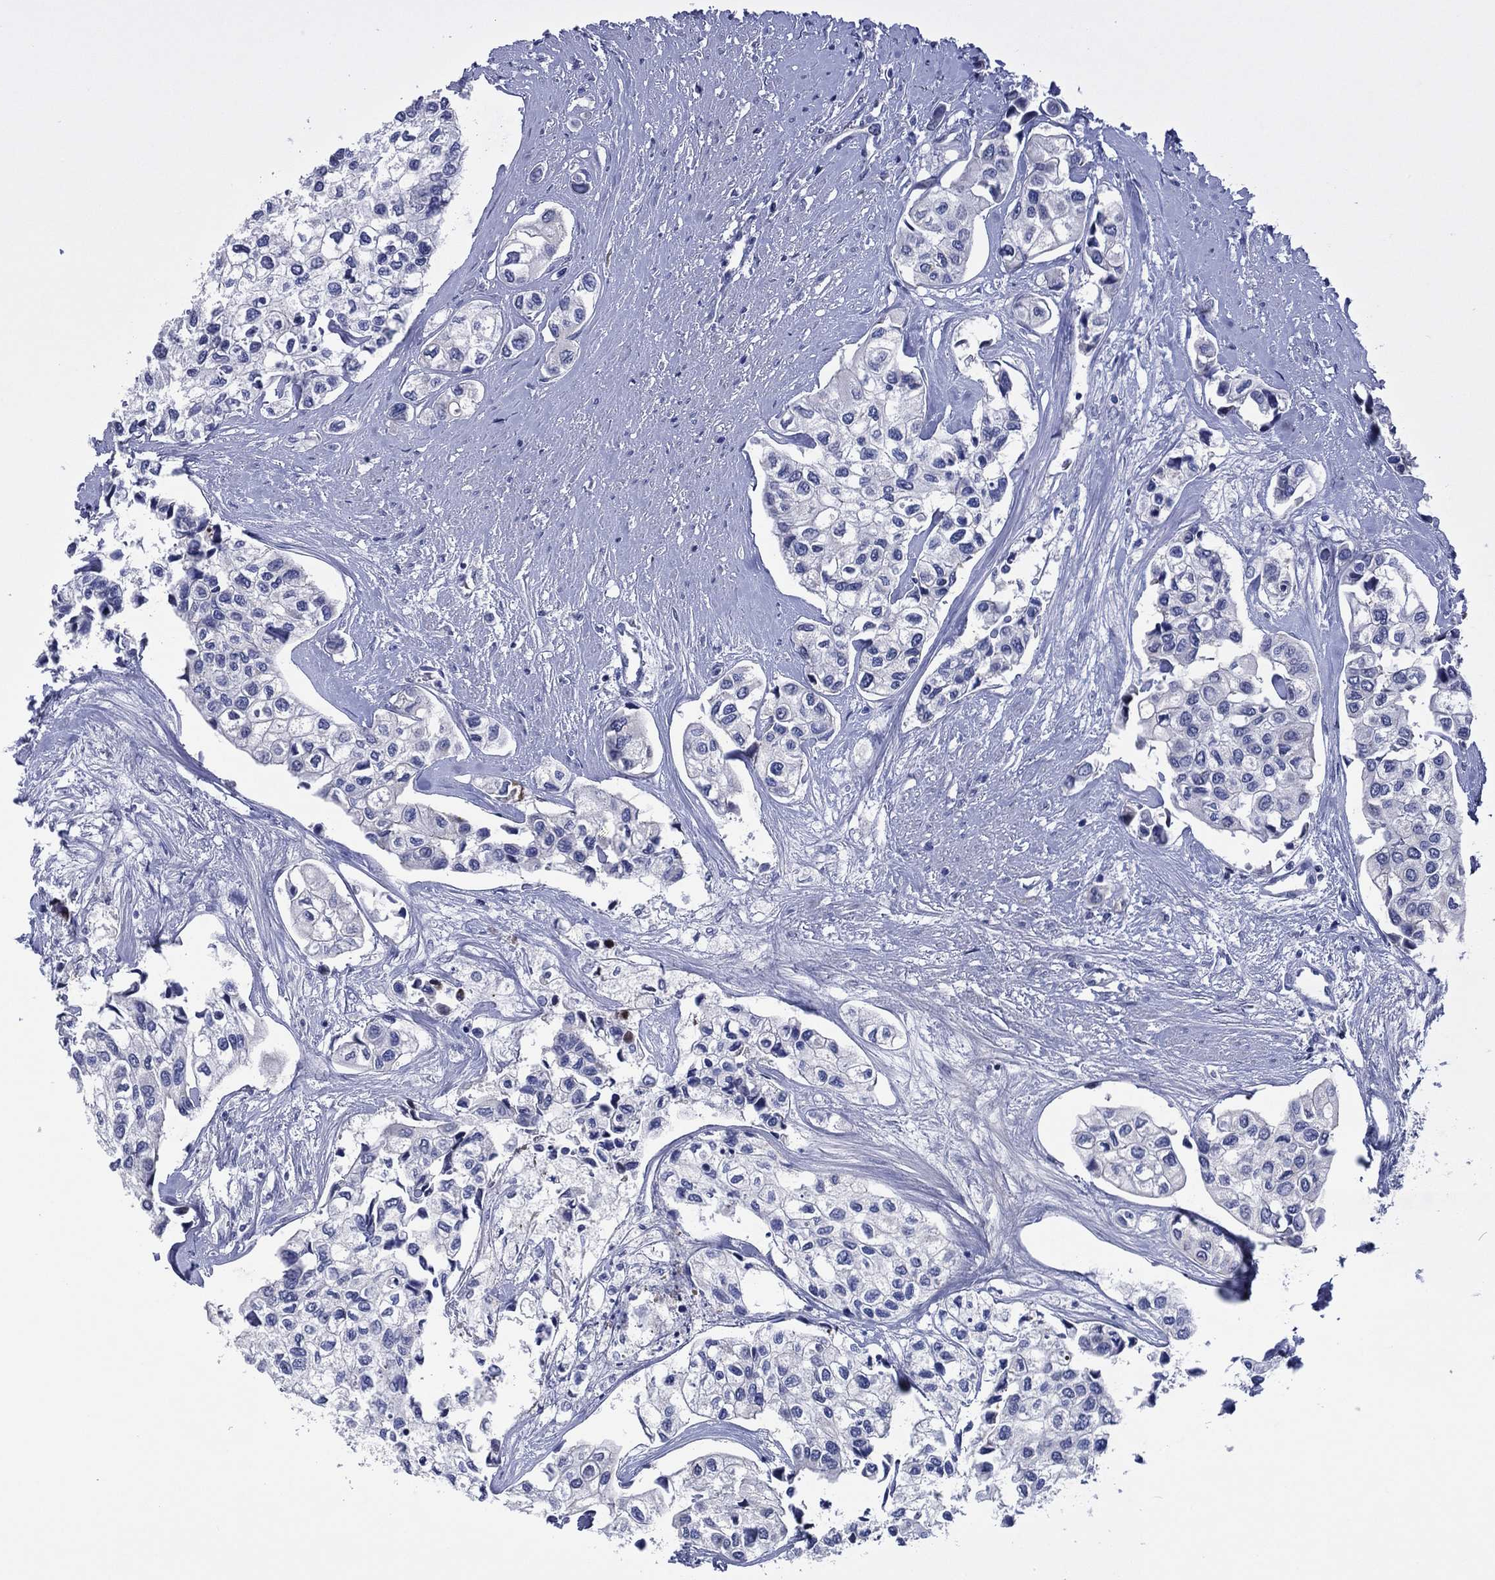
{"staining": {"intensity": "negative", "quantity": "none", "location": "none"}, "tissue": "urothelial cancer", "cell_type": "Tumor cells", "image_type": "cancer", "snomed": [{"axis": "morphology", "description": "Urothelial carcinoma, High grade"}, {"axis": "topography", "description": "Urinary bladder"}], "caption": "Immunohistochemistry of urothelial cancer demonstrates no staining in tumor cells.", "gene": "TRIM31", "patient": {"sex": "male", "age": 73}}